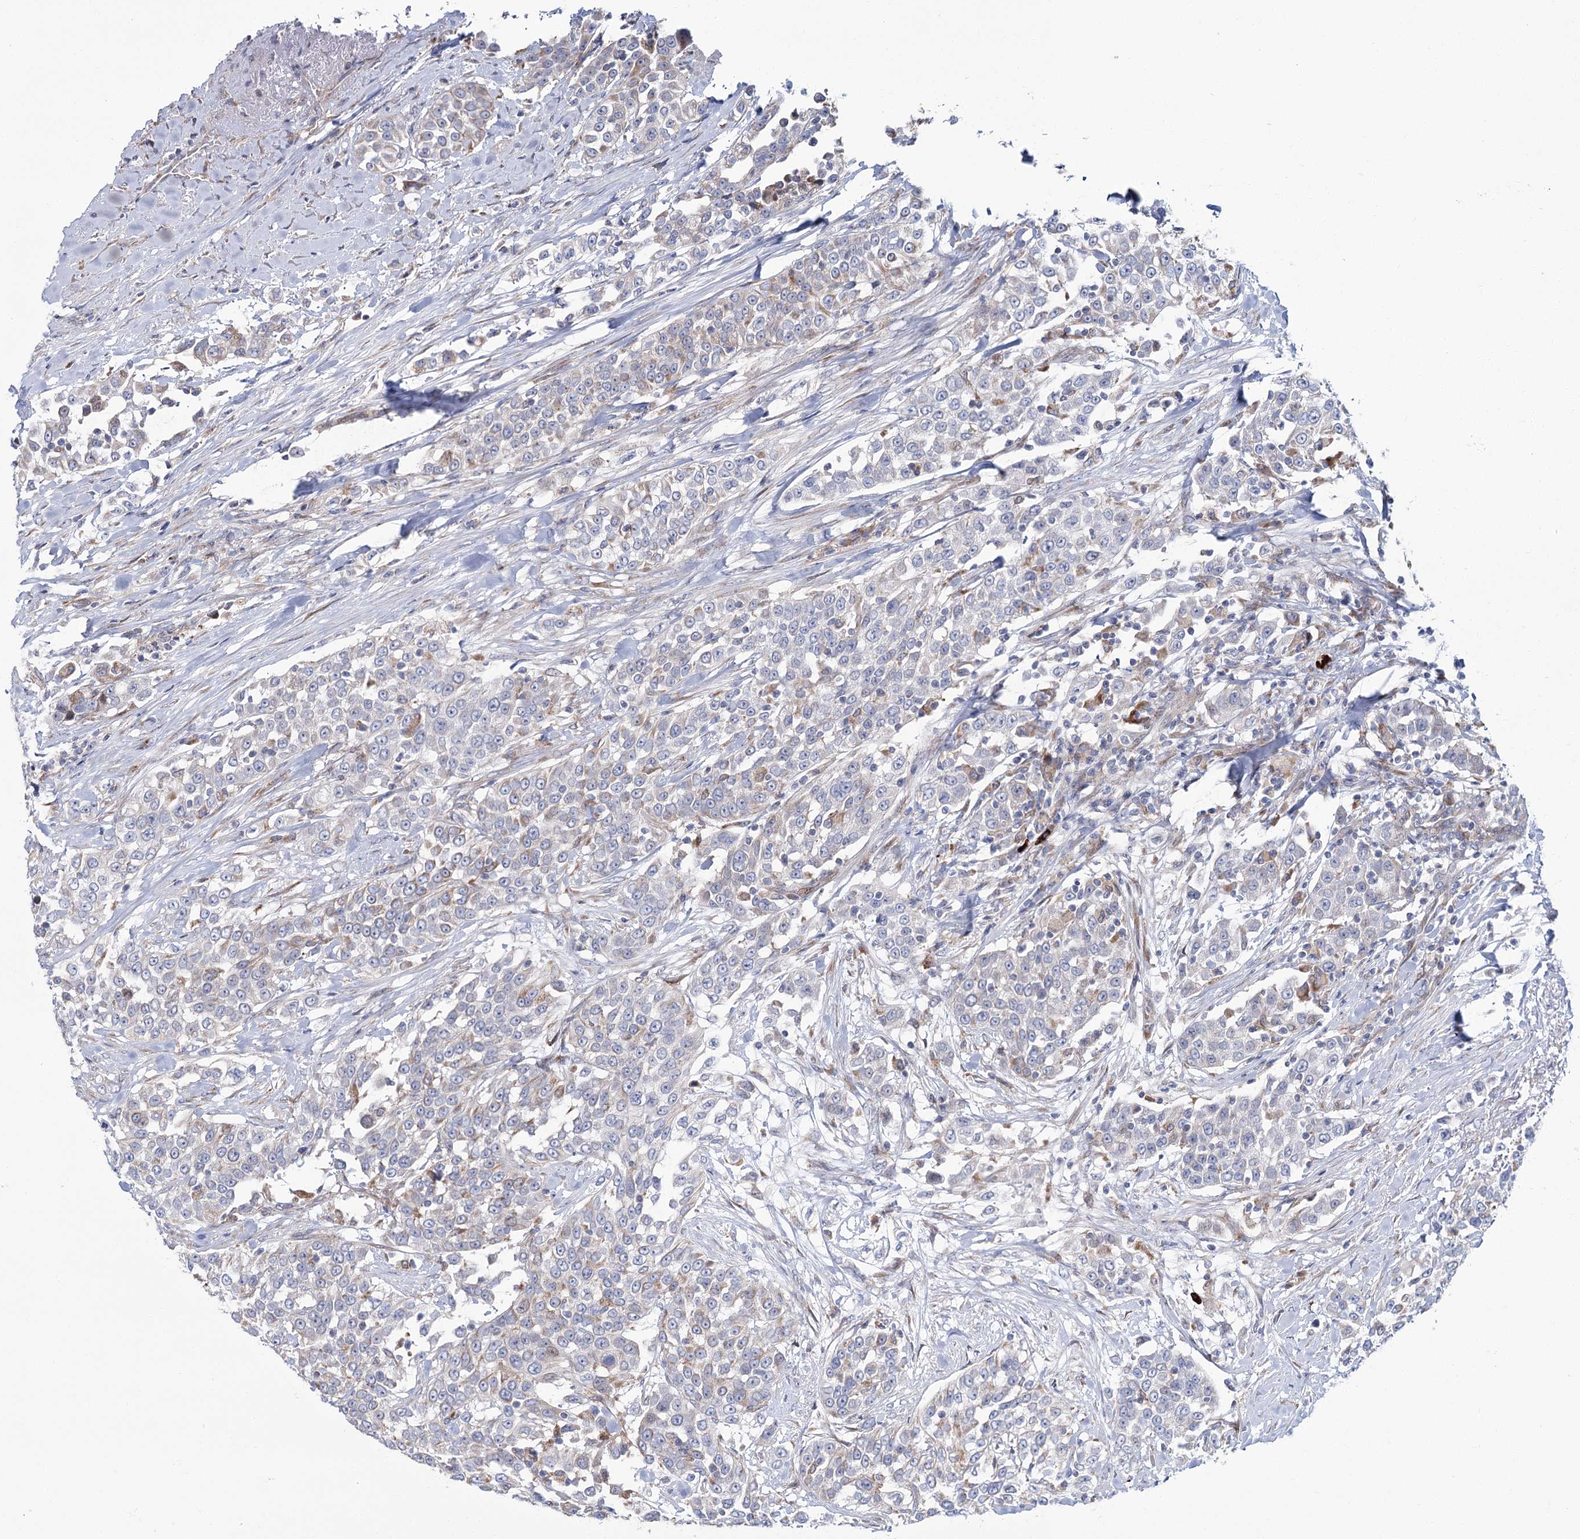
{"staining": {"intensity": "weak", "quantity": "<25%", "location": "cytoplasmic/membranous"}, "tissue": "urothelial cancer", "cell_type": "Tumor cells", "image_type": "cancer", "snomed": [{"axis": "morphology", "description": "Urothelial carcinoma, High grade"}, {"axis": "topography", "description": "Urinary bladder"}], "caption": "Immunohistochemistry (IHC) image of human high-grade urothelial carcinoma stained for a protein (brown), which displays no expression in tumor cells.", "gene": "CPLANE1", "patient": {"sex": "female", "age": 80}}